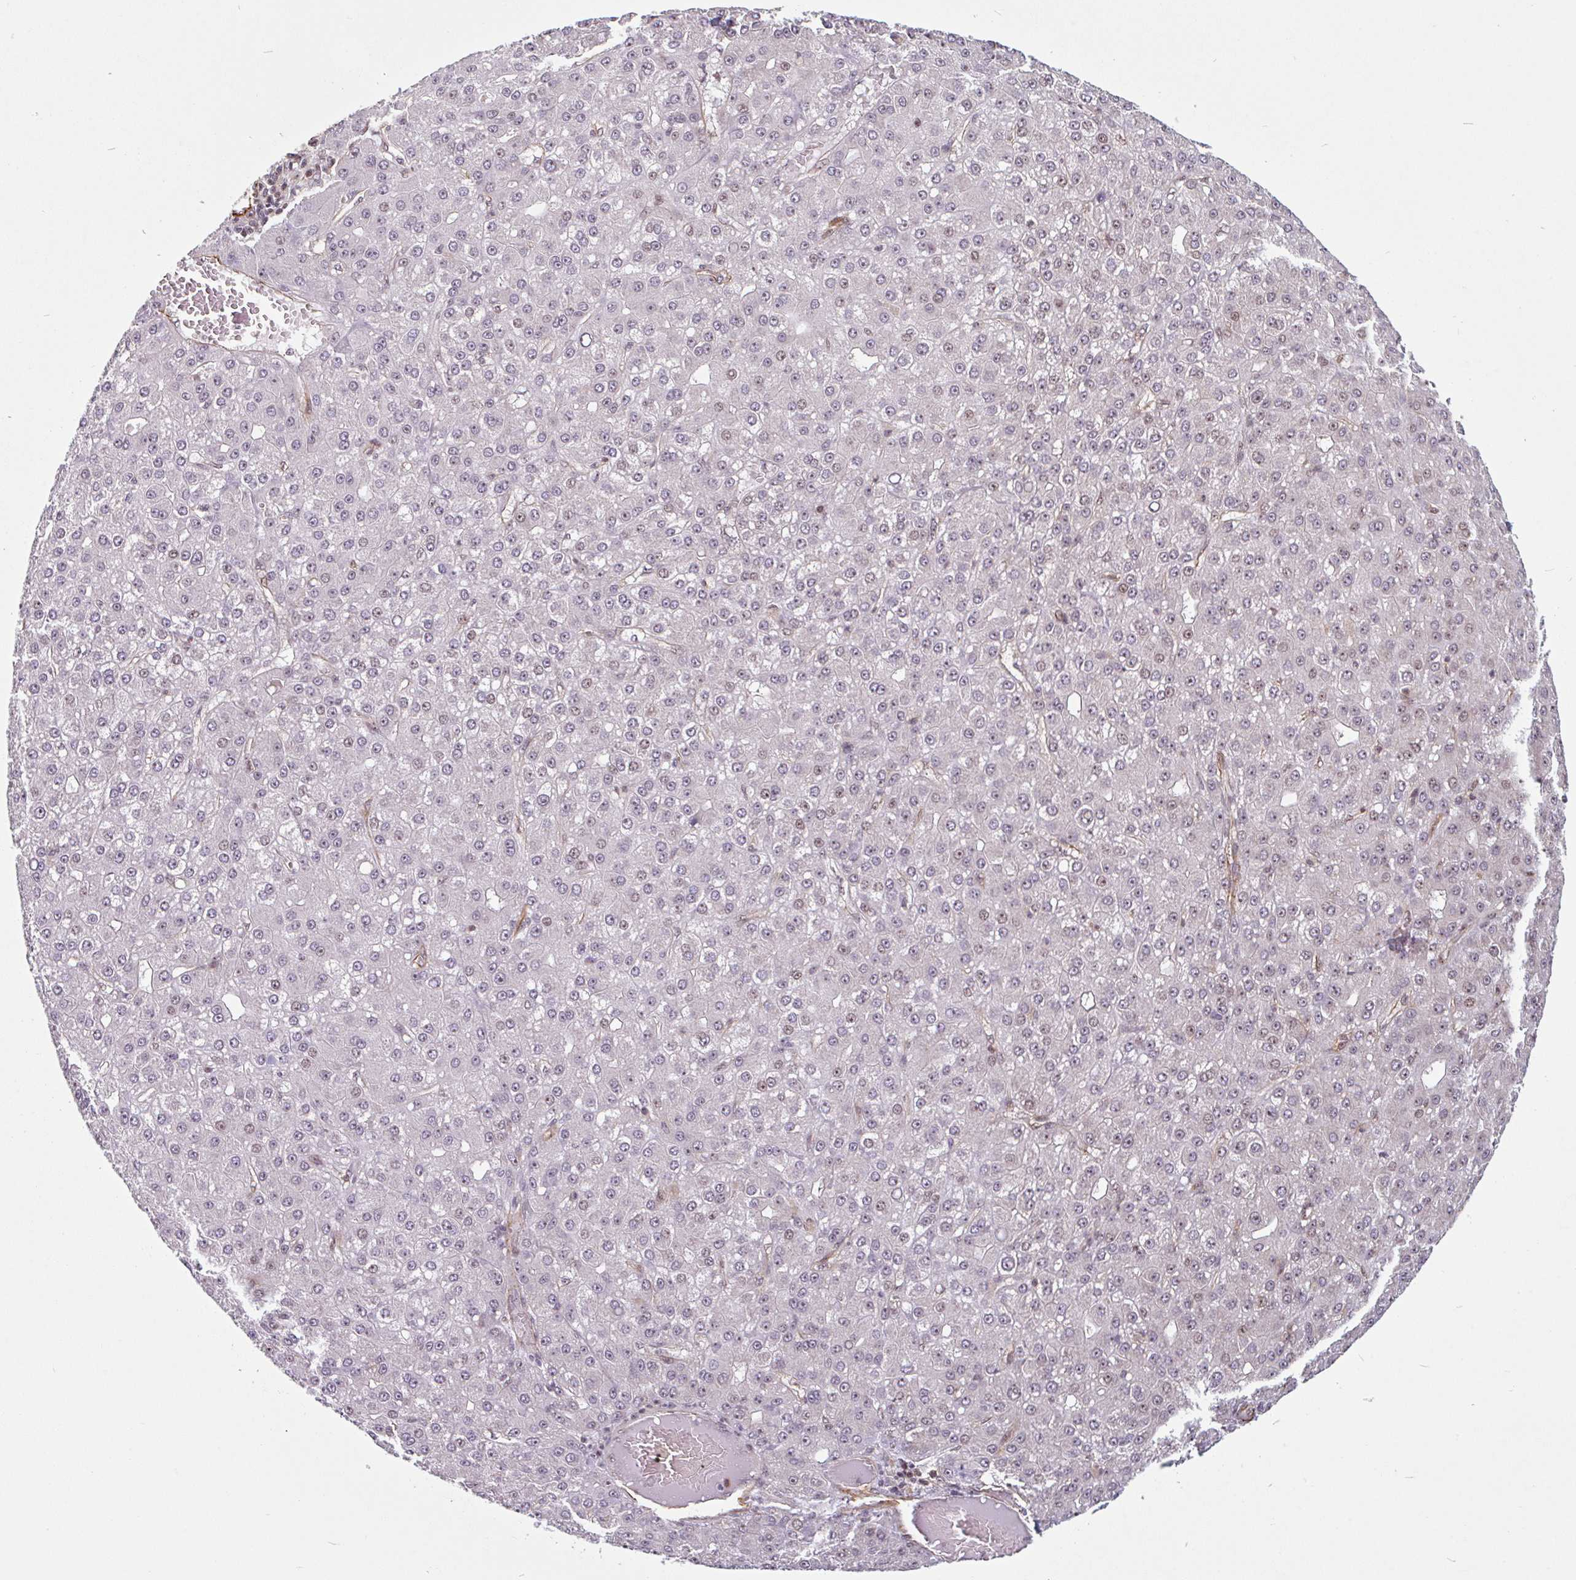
{"staining": {"intensity": "weak", "quantity": "25%-75%", "location": "nuclear"}, "tissue": "liver cancer", "cell_type": "Tumor cells", "image_type": "cancer", "snomed": [{"axis": "morphology", "description": "Carcinoma, Hepatocellular, NOS"}, {"axis": "topography", "description": "Liver"}], "caption": "Tumor cells reveal low levels of weak nuclear staining in about 25%-75% of cells in human liver cancer (hepatocellular carcinoma).", "gene": "ZNF689", "patient": {"sex": "male", "age": 67}}